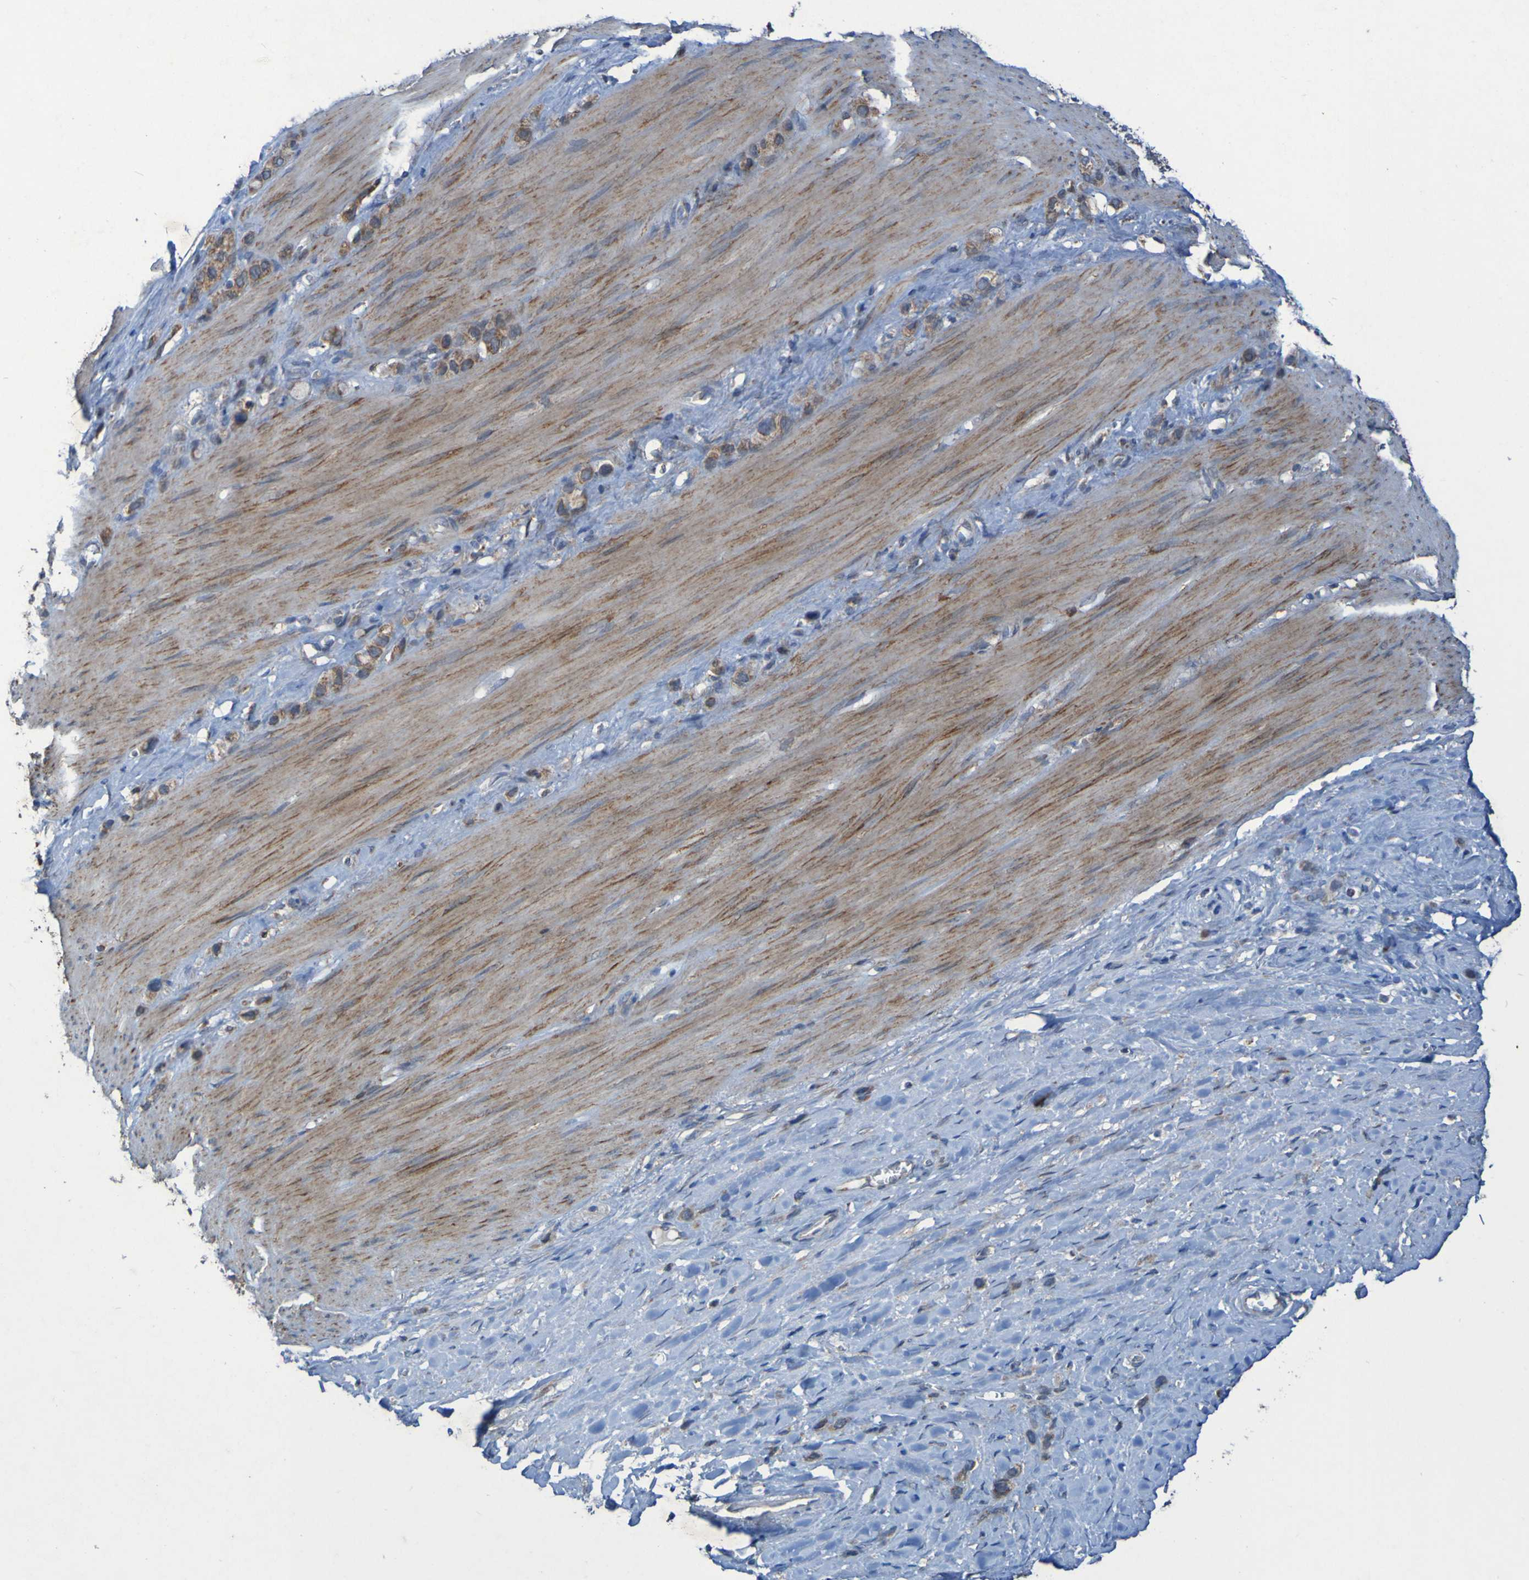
{"staining": {"intensity": "moderate", "quantity": ">75%", "location": "cytoplasmic/membranous"}, "tissue": "stomach cancer", "cell_type": "Tumor cells", "image_type": "cancer", "snomed": [{"axis": "morphology", "description": "Normal tissue, NOS"}, {"axis": "morphology", "description": "Adenocarcinoma, NOS"}, {"axis": "morphology", "description": "Adenocarcinoma, High grade"}, {"axis": "topography", "description": "Stomach, upper"}, {"axis": "topography", "description": "Stomach"}], "caption": "High-magnification brightfield microscopy of stomach cancer stained with DAB (brown) and counterstained with hematoxylin (blue). tumor cells exhibit moderate cytoplasmic/membranous positivity is identified in approximately>75% of cells.", "gene": "CCDC51", "patient": {"sex": "female", "age": 65}}